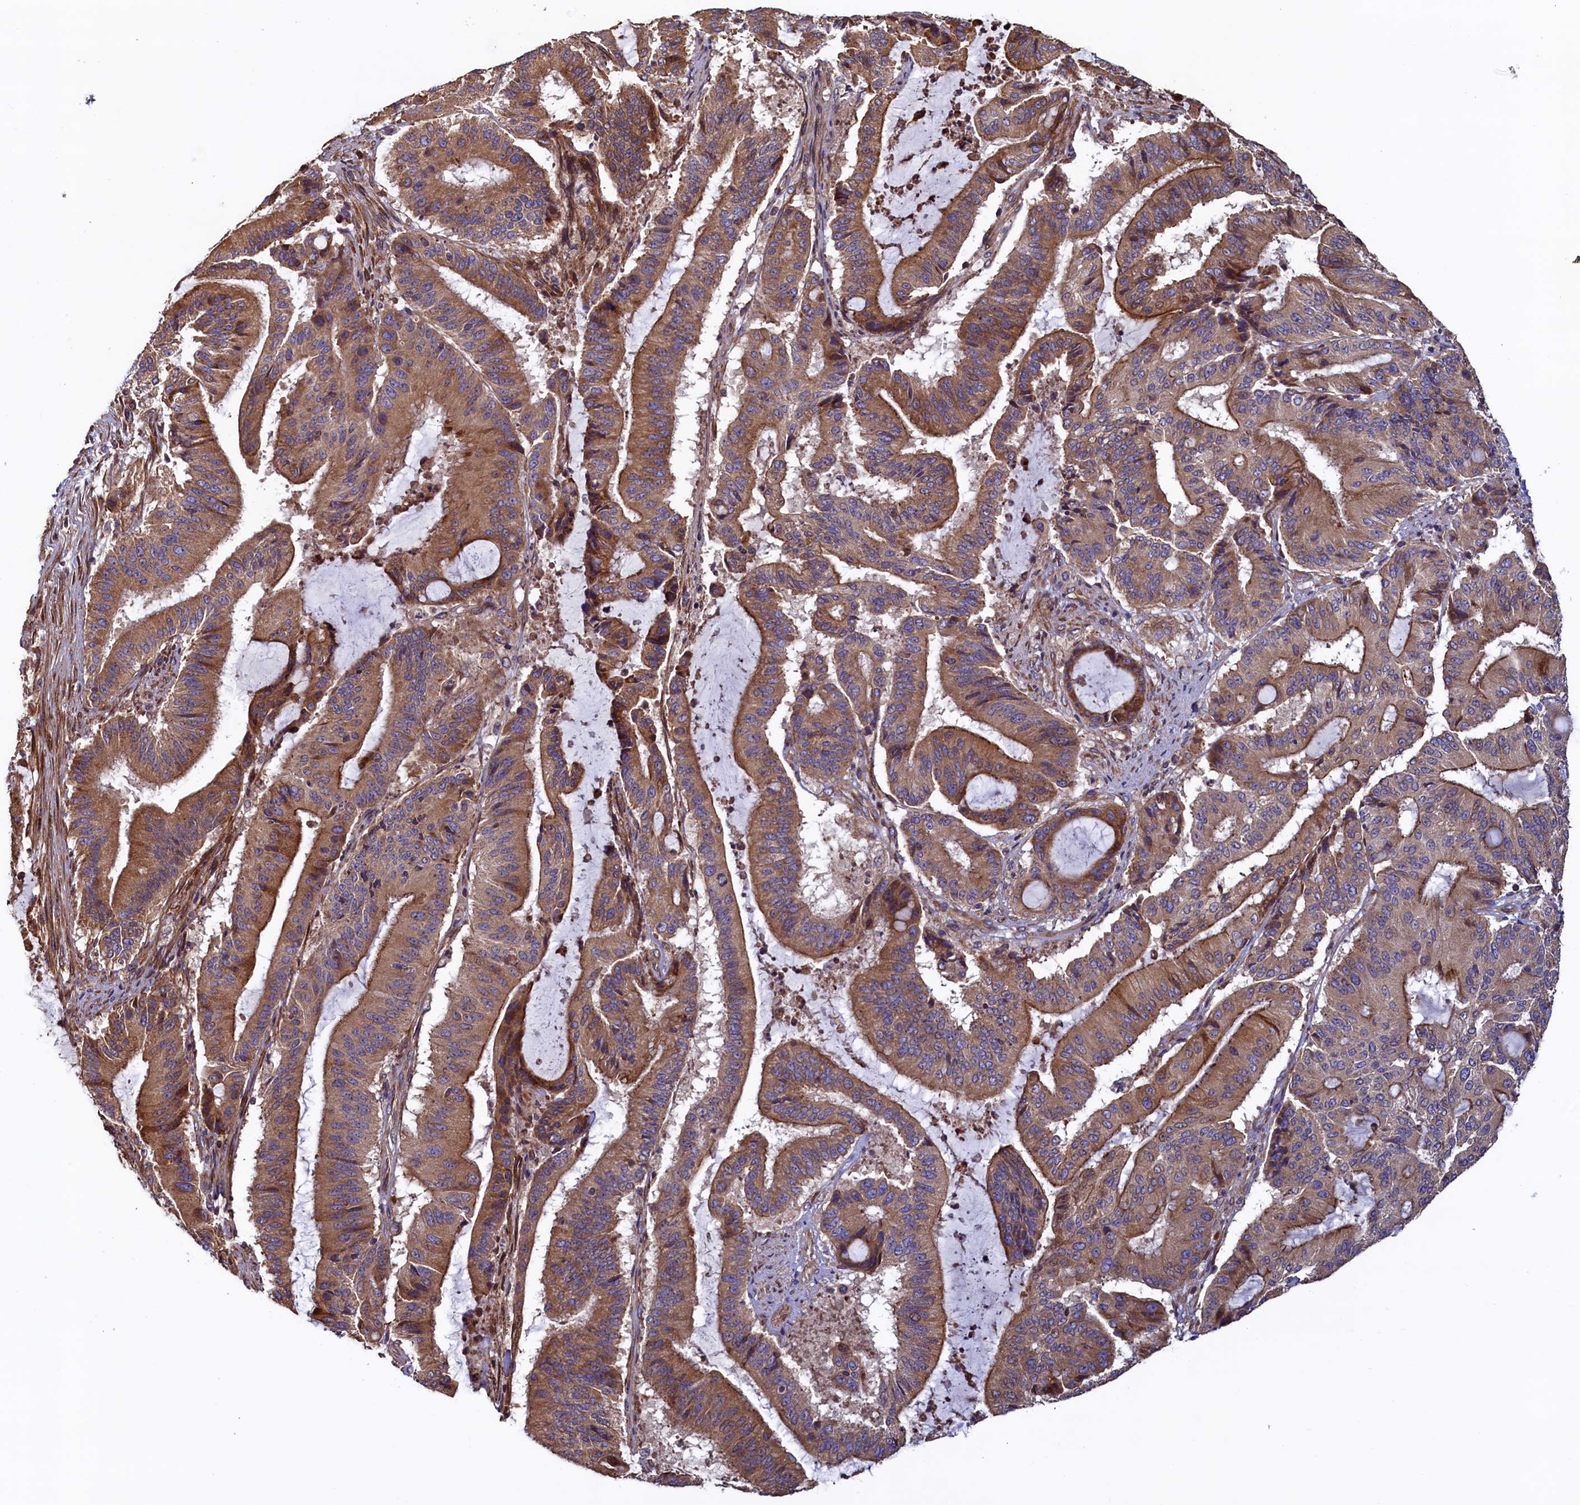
{"staining": {"intensity": "moderate", "quantity": ">75%", "location": "cytoplasmic/membranous"}, "tissue": "liver cancer", "cell_type": "Tumor cells", "image_type": "cancer", "snomed": [{"axis": "morphology", "description": "Normal tissue, NOS"}, {"axis": "morphology", "description": "Cholangiocarcinoma"}, {"axis": "topography", "description": "Liver"}, {"axis": "topography", "description": "Peripheral nerve tissue"}], "caption": "IHC micrograph of neoplastic tissue: liver cancer (cholangiocarcinoma) stained using IHC shows medium levels of moderate protein expression localized specifically in the cytoplasmic/membranous of tumor cells, appearing as a cytoplasmic/membranous brown color.", "gene": "ATXN2L", "patient": {"sex": "female", "age": 73}}